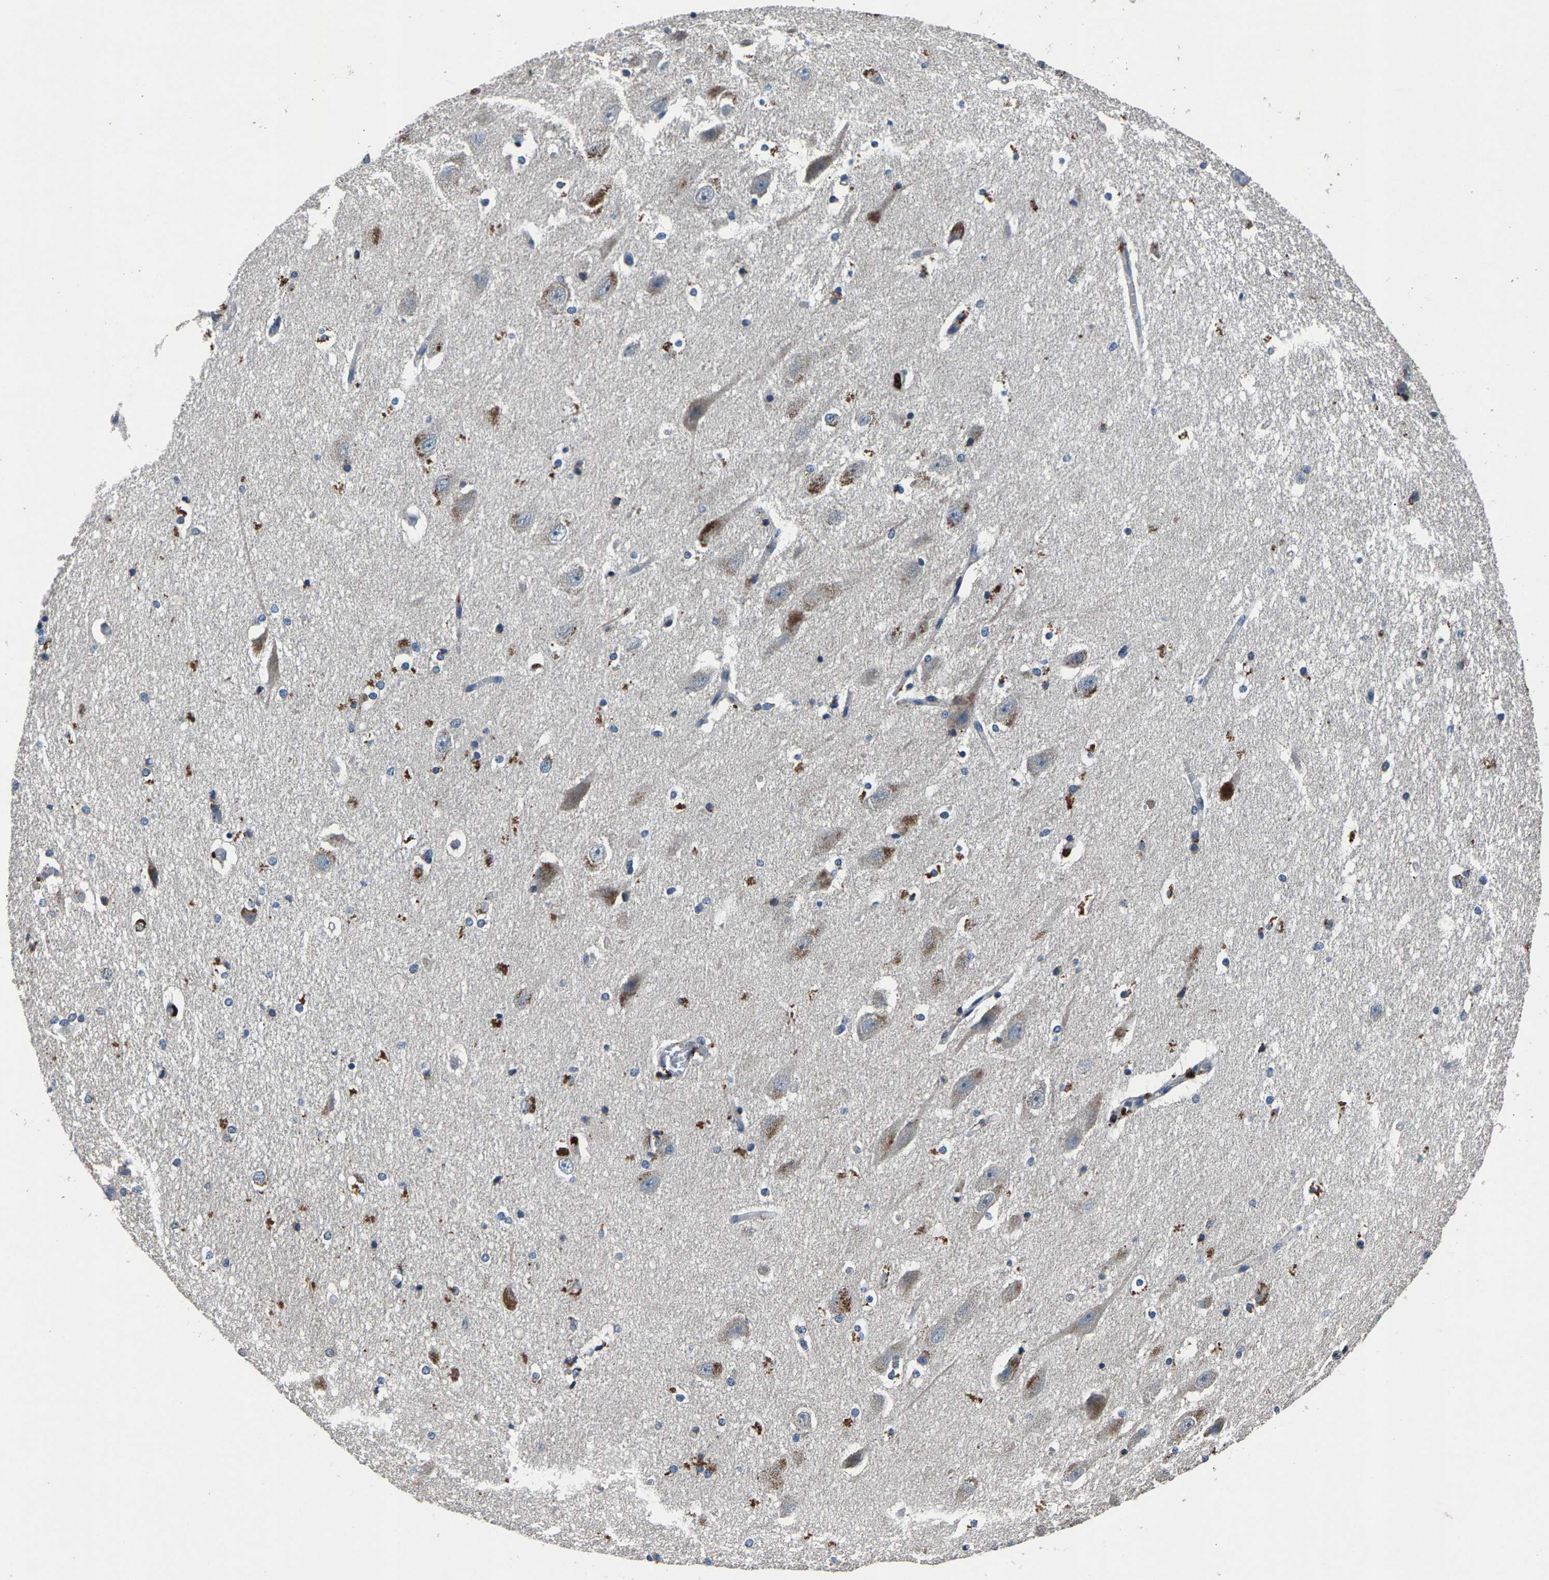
{"staining": {"intensity": "strong", "quantity": "<25%", "location": "cytoplasmic/membranous"}, "tissue": "hippocampus", "cell_type": "Glial cells", "image_type": "normal", "snomed": [{"axis": "morphology", "description": "Normal tissue, NOS"}, {"axis": "topography", "description": "Hippocampus"}], "caption": "Hippocampus stained with IHC reveals strong cytoplasmic/membranous positivity in about <25% of glial cells.", "gene": "PRXL2C", "patient": {"sex": "female", "age": 19}}